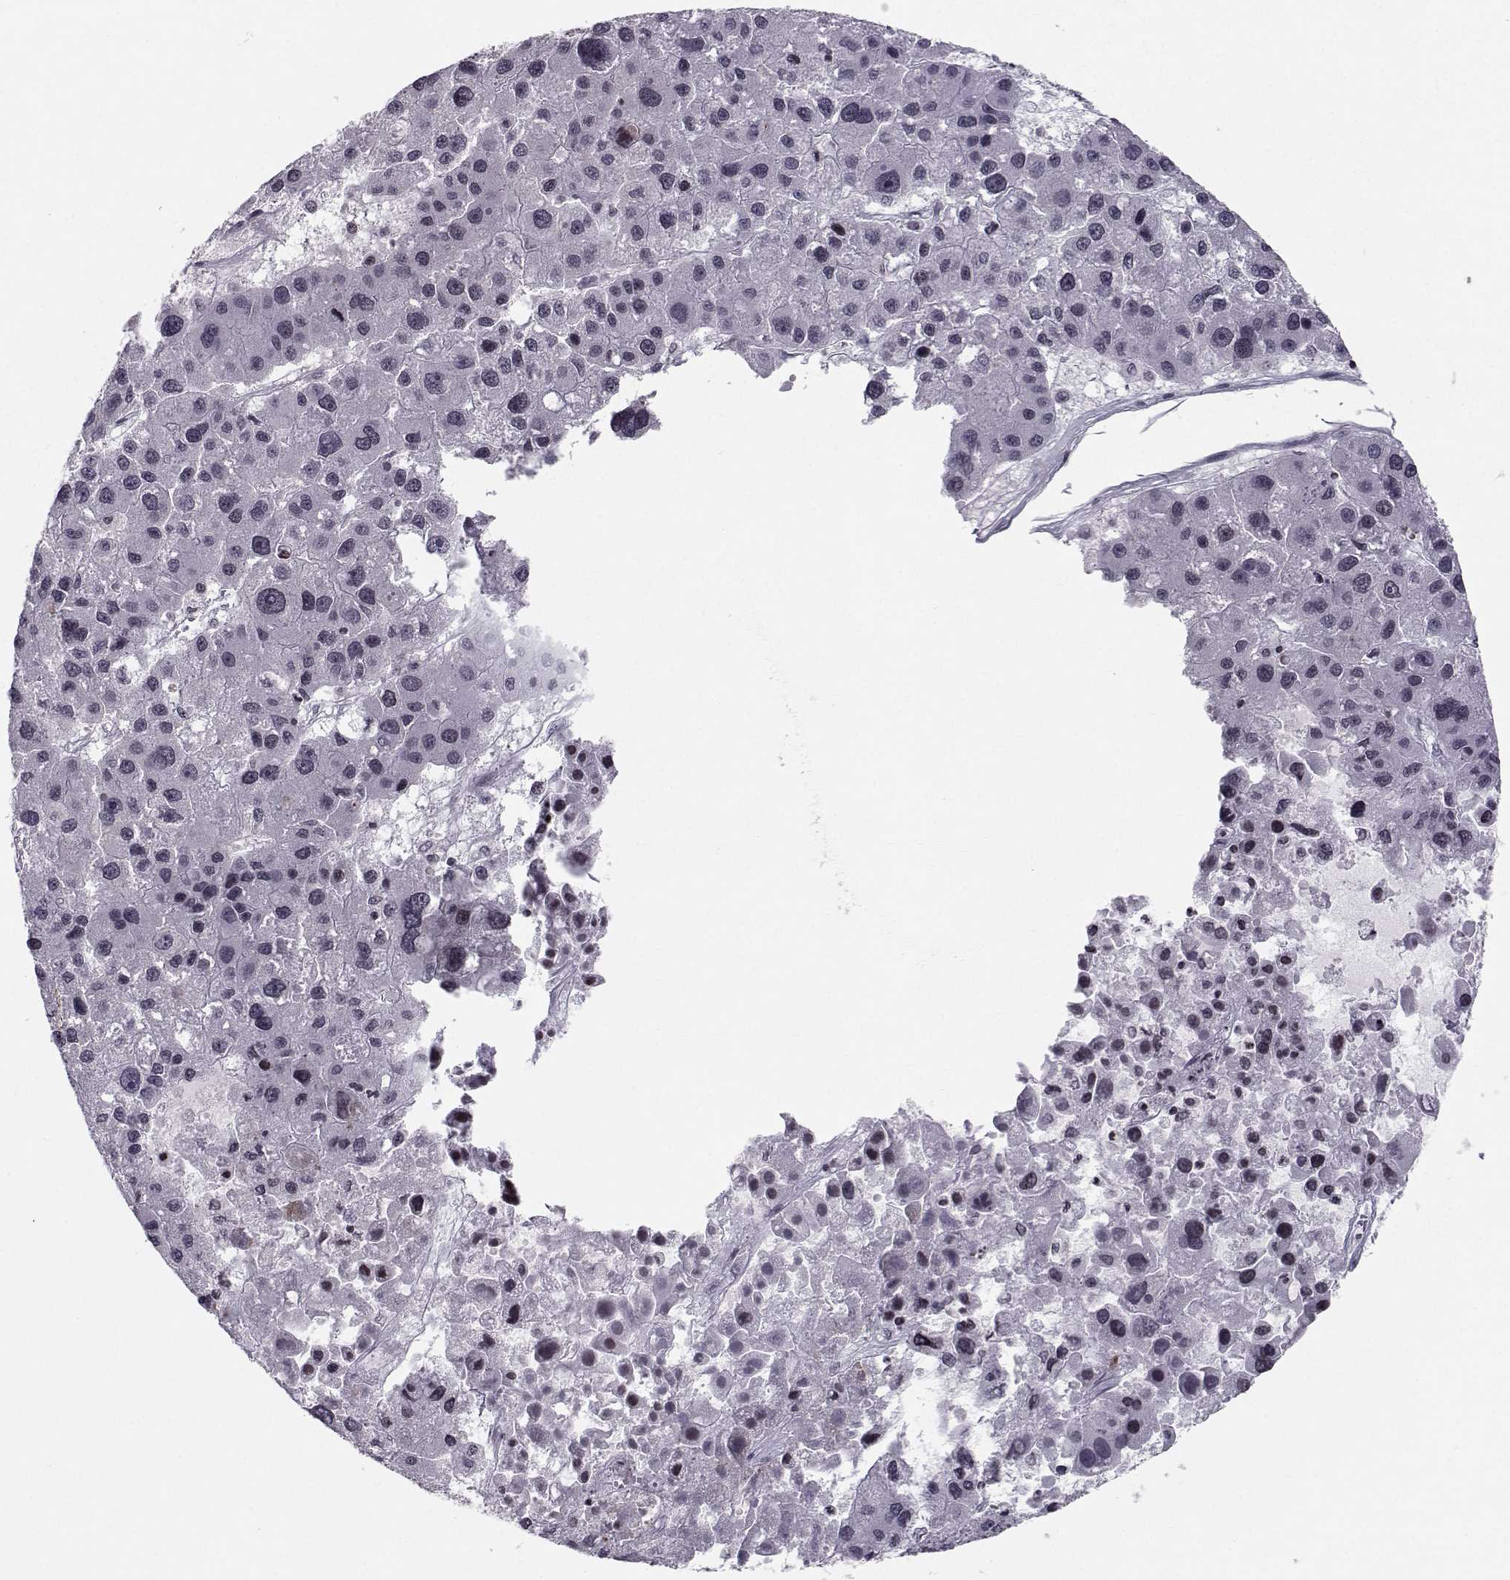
{"staining": {"intensity": "negative", "quantity": "none", "location": "none"}, "tissue": "liver cancer", "cell_type": "Tumor cells", "image_type": "cancer", "snomed": [{"axis": "morphology", "description": "Carcinoma, Hepatocellular, NOS"}, {"axis": "topography", "description": "Liver"}], "caption": "Immunohistochemistry (IHC) image of neoplastic tissue: liver hepatocellular carcinoma stained with DAB (3,3'-diaminobenzidine) displays no significant protein staining in tumor cells.", "gene": "MARCHF4", "patient": {"sex": "male", "age": 73}}